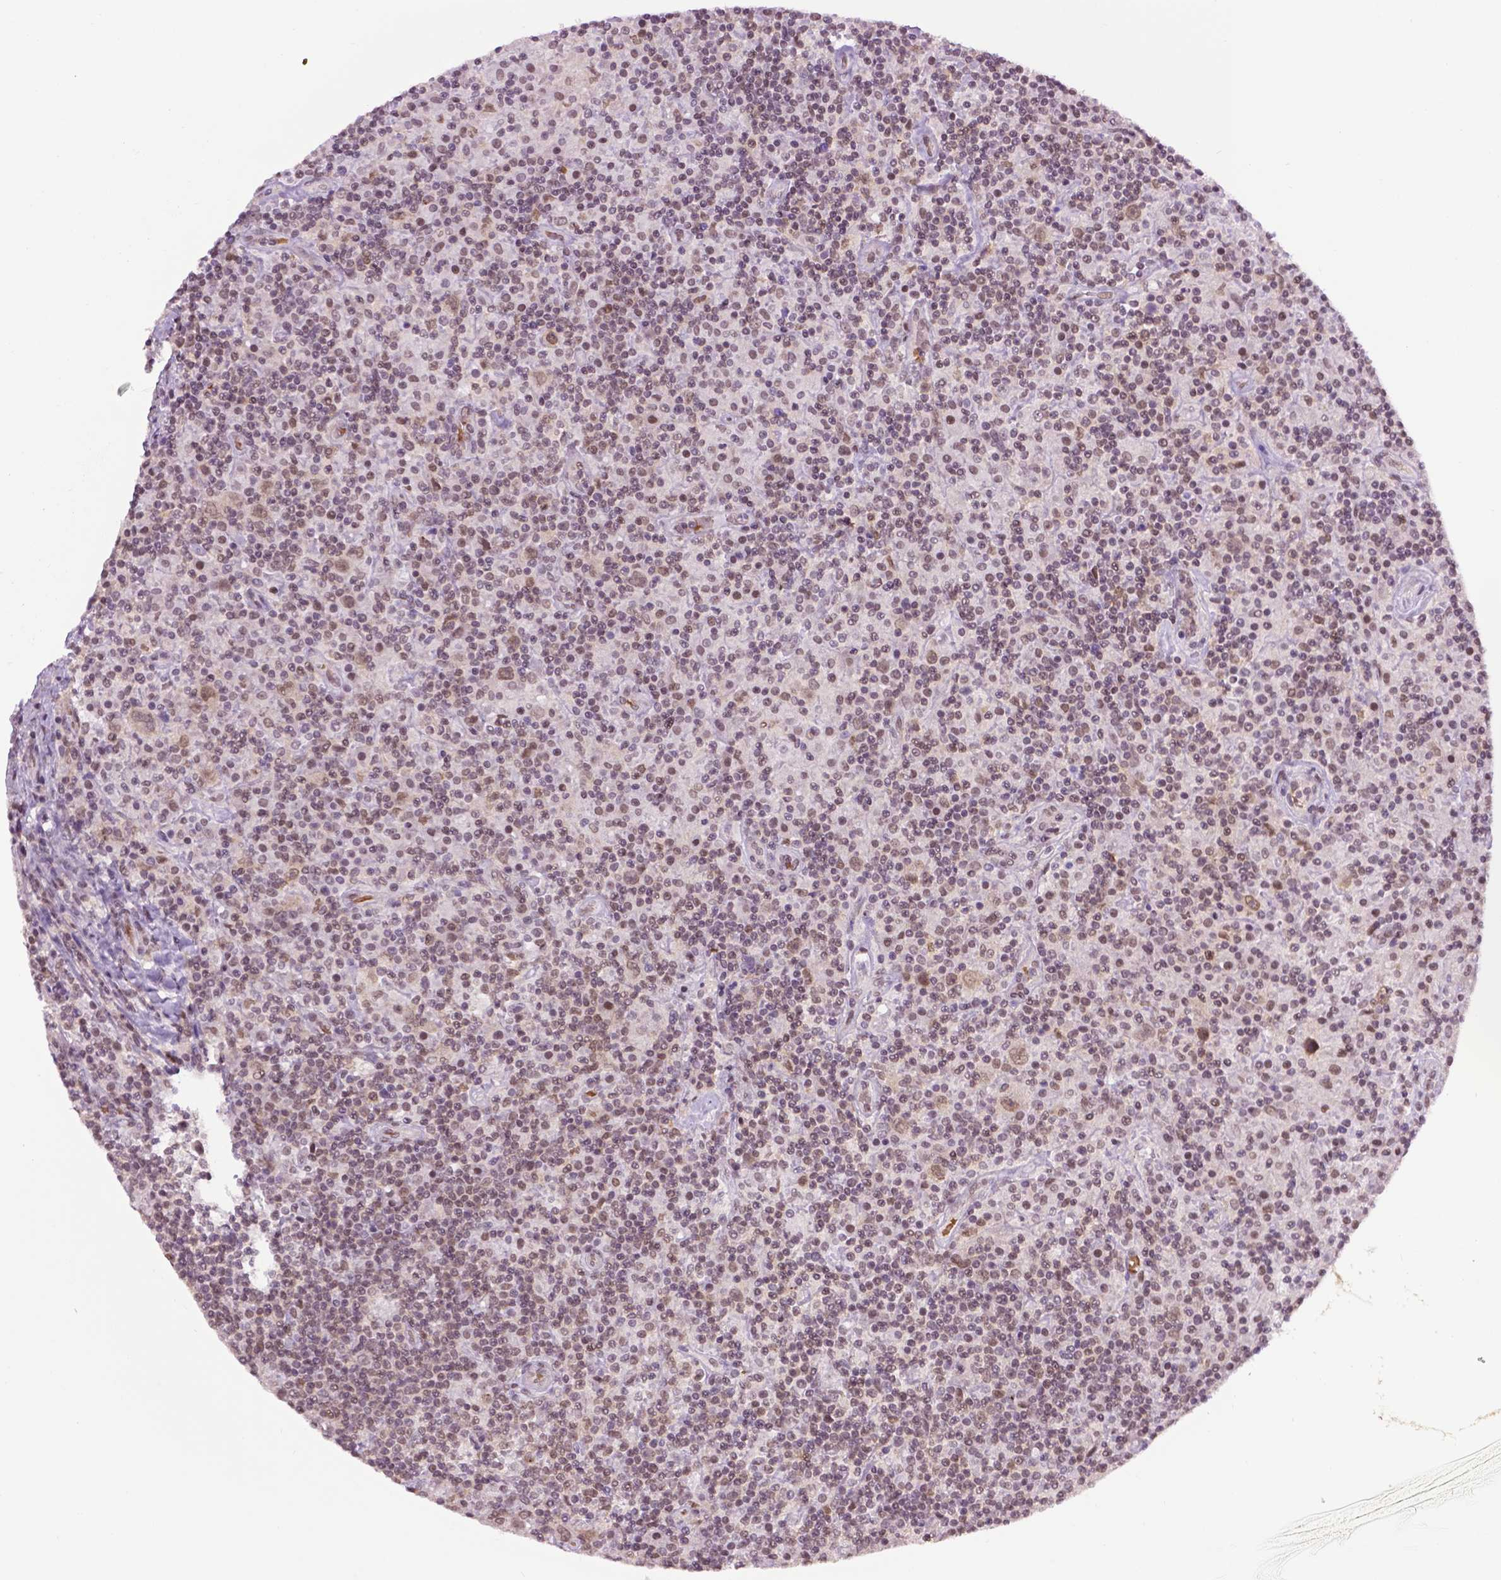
{"staining": {"intensity": "weak", "quantity": ">75%", "location": "nuclear"}, "tissue": "lymphoma", "cell_type": "Tumor cells", "image_type": "cancer", "snomed": [{"axis": "morphology", "description": "Hodgkin's disease, NOS"}, {"axis": "topography", "description": "Lymph node"}], "caption": "High-magnification brightfield microscopy of Hodgkin's disease stained with DAB (3,3'-diaminobenzidine) (brown) and counterstained with hematoxylin (blue). tumor cells exhibit weak nuclear expression is seen in approximately>75% of cells.", "gene": "UBQLN4", "patient": {"sex": "male", "age": 70}}